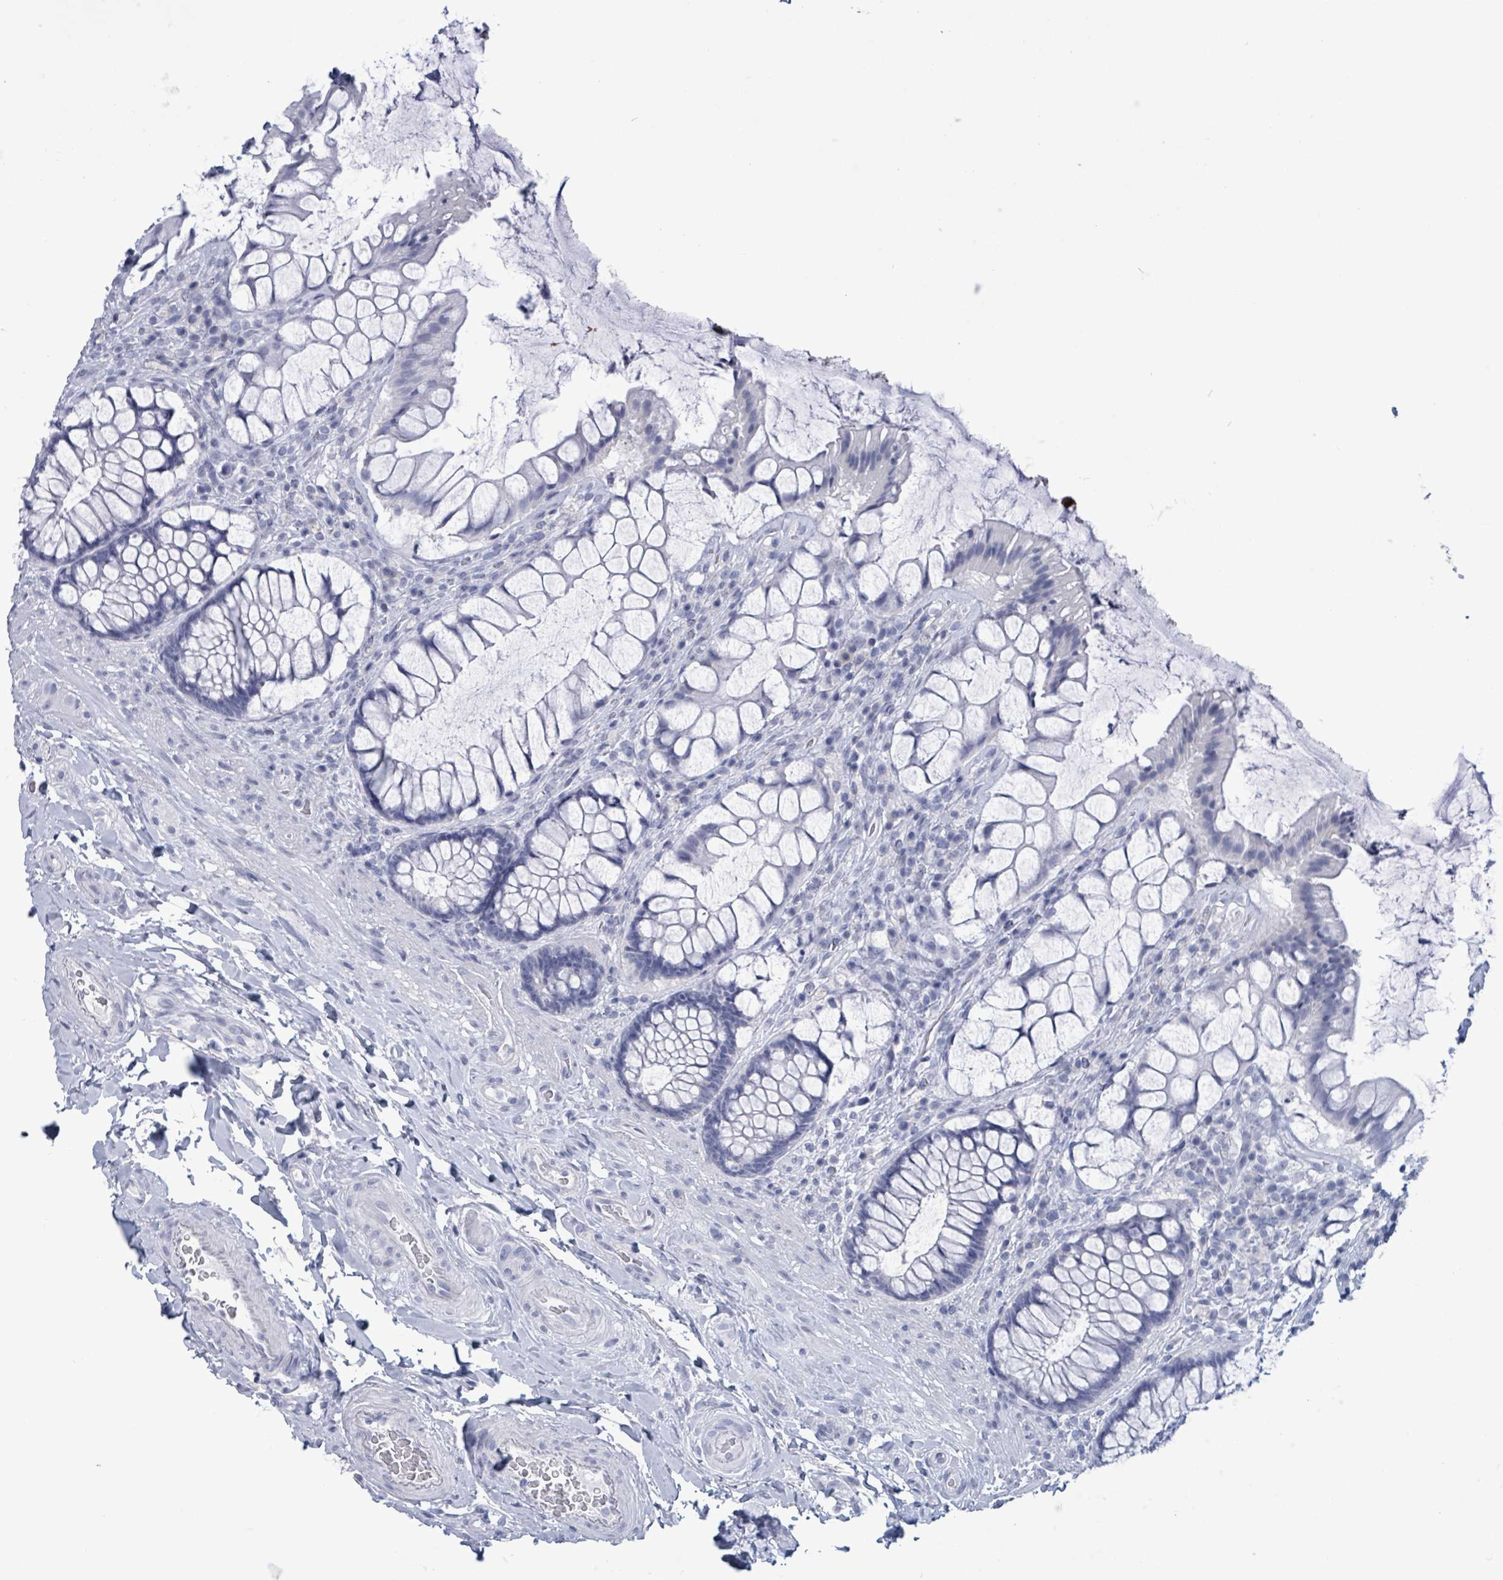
{"staining": {"intensity": "negative", "quantity": "none", "location": "none"}, "tissue": "rectum", "cell_type": "Glandular cells", "image_type": "normal", "snomed": [{"axis": "morphology", "description": "Normal tissue, NOS"}, {"axis": "topography", "description": "Rectum"}], "caption": "This image is of normal rectum stained with immunohistochemistry to label a protein in brown with the nuclei are counter-stained blue. There is no staining in glandular cells. (DAB (3,3'-diaminobenzidine) immunohistochemistry visualized using brightfield microscopy, high magnification).", "gene": "NKX2", "patient": {"sex": "female", "age": 58}}